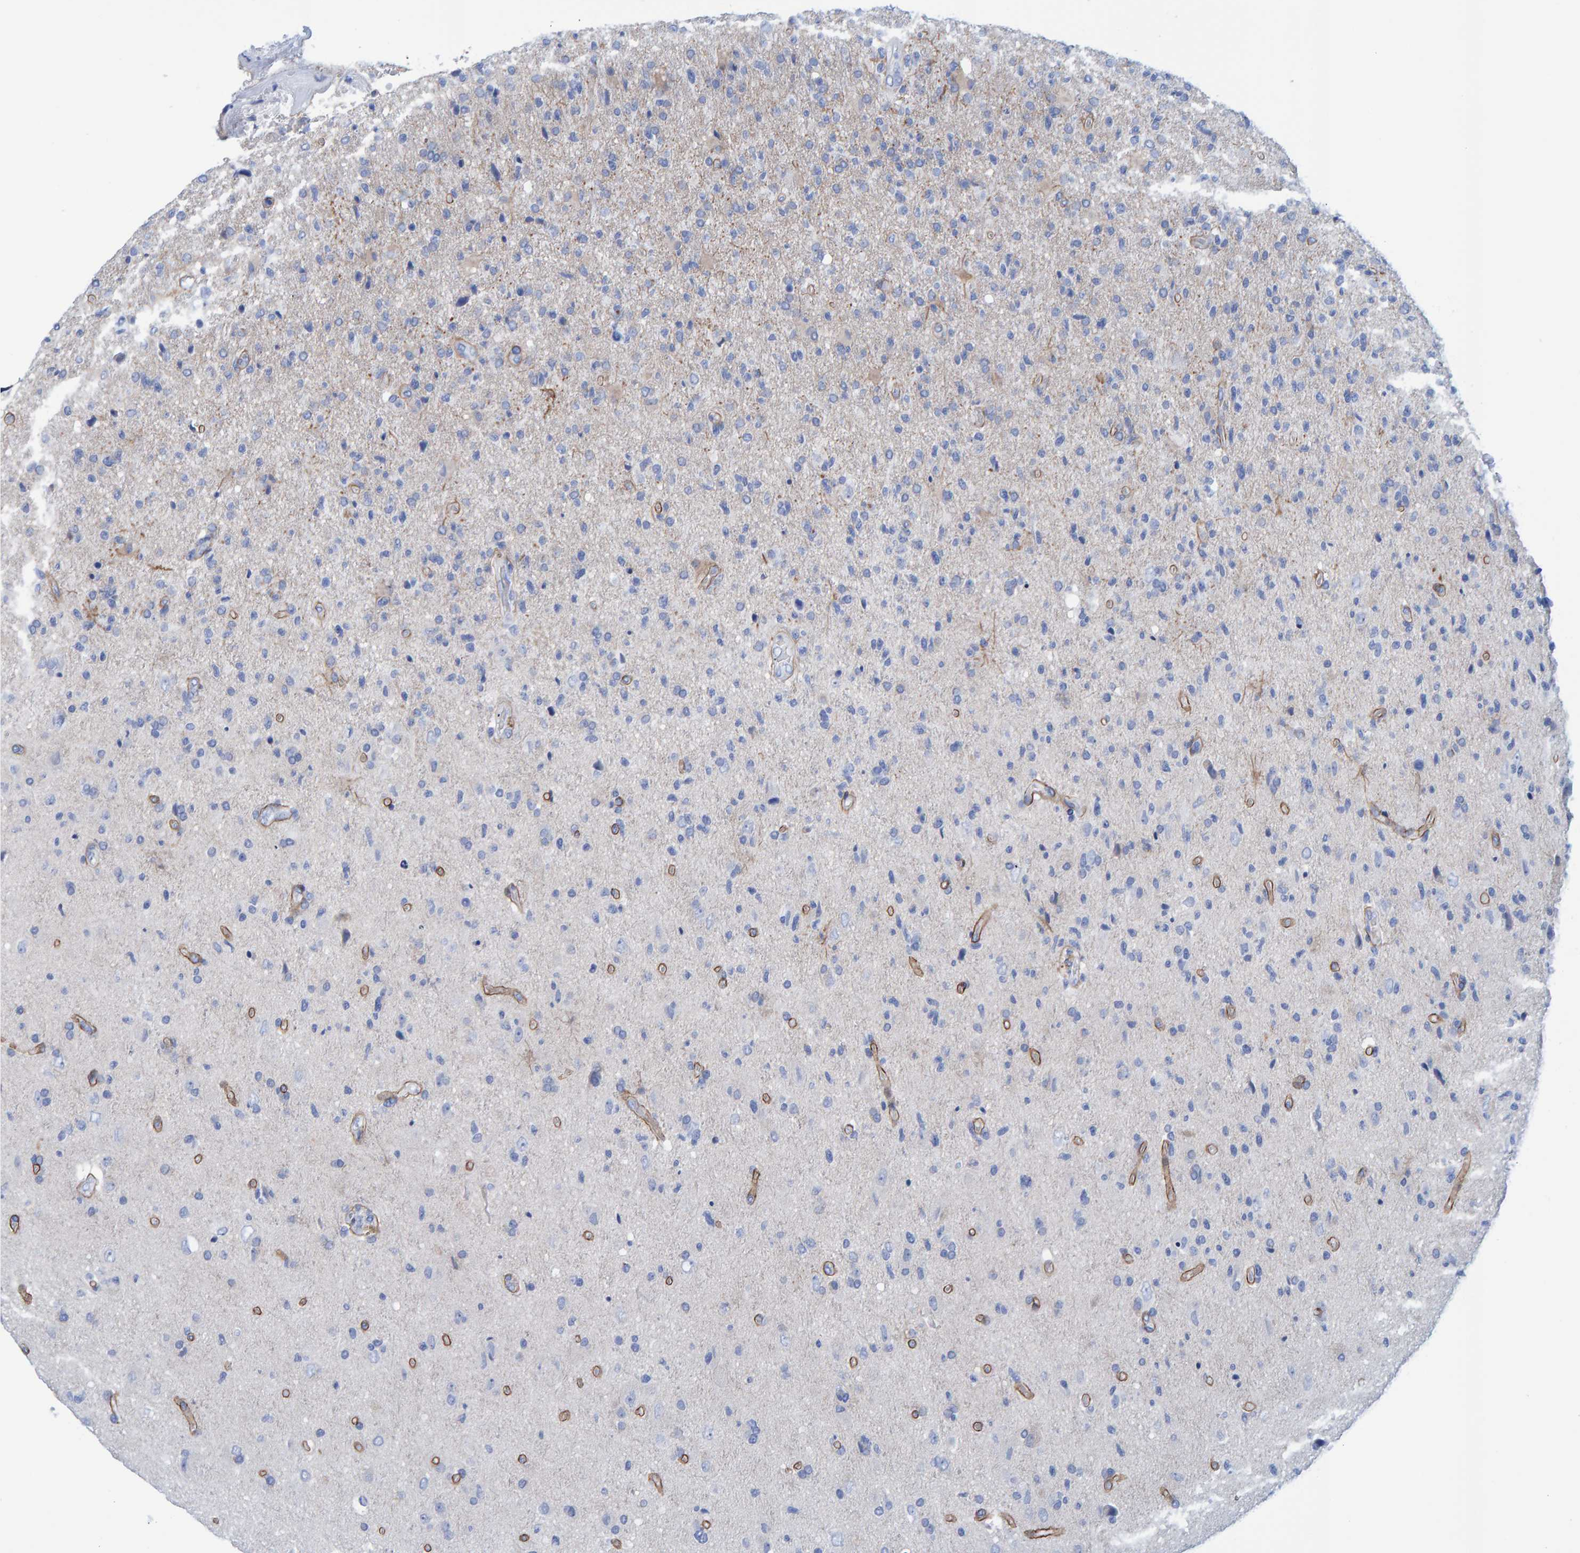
{"staining": {"intensity": "negative", "quantity": "none", "location": "none"}, "tissue": "glioma", "cell_type": "Tumor cells", "image_type": "cancer", "snomed": [{"axis": "morphology", "description": "Glioma, malignant, High grade"}, {"axis": "topography", "description": "Brain"}], "caption": "Immunohistochemistry (IHC) image of neoplastic tissue: glioma stained with DAB (3,3'-diaminobenzidine) displays no significant protein positivity in tumor cells.", "gene": "JAKMIP3", "patient": {"sex": "male", "age": 72}}